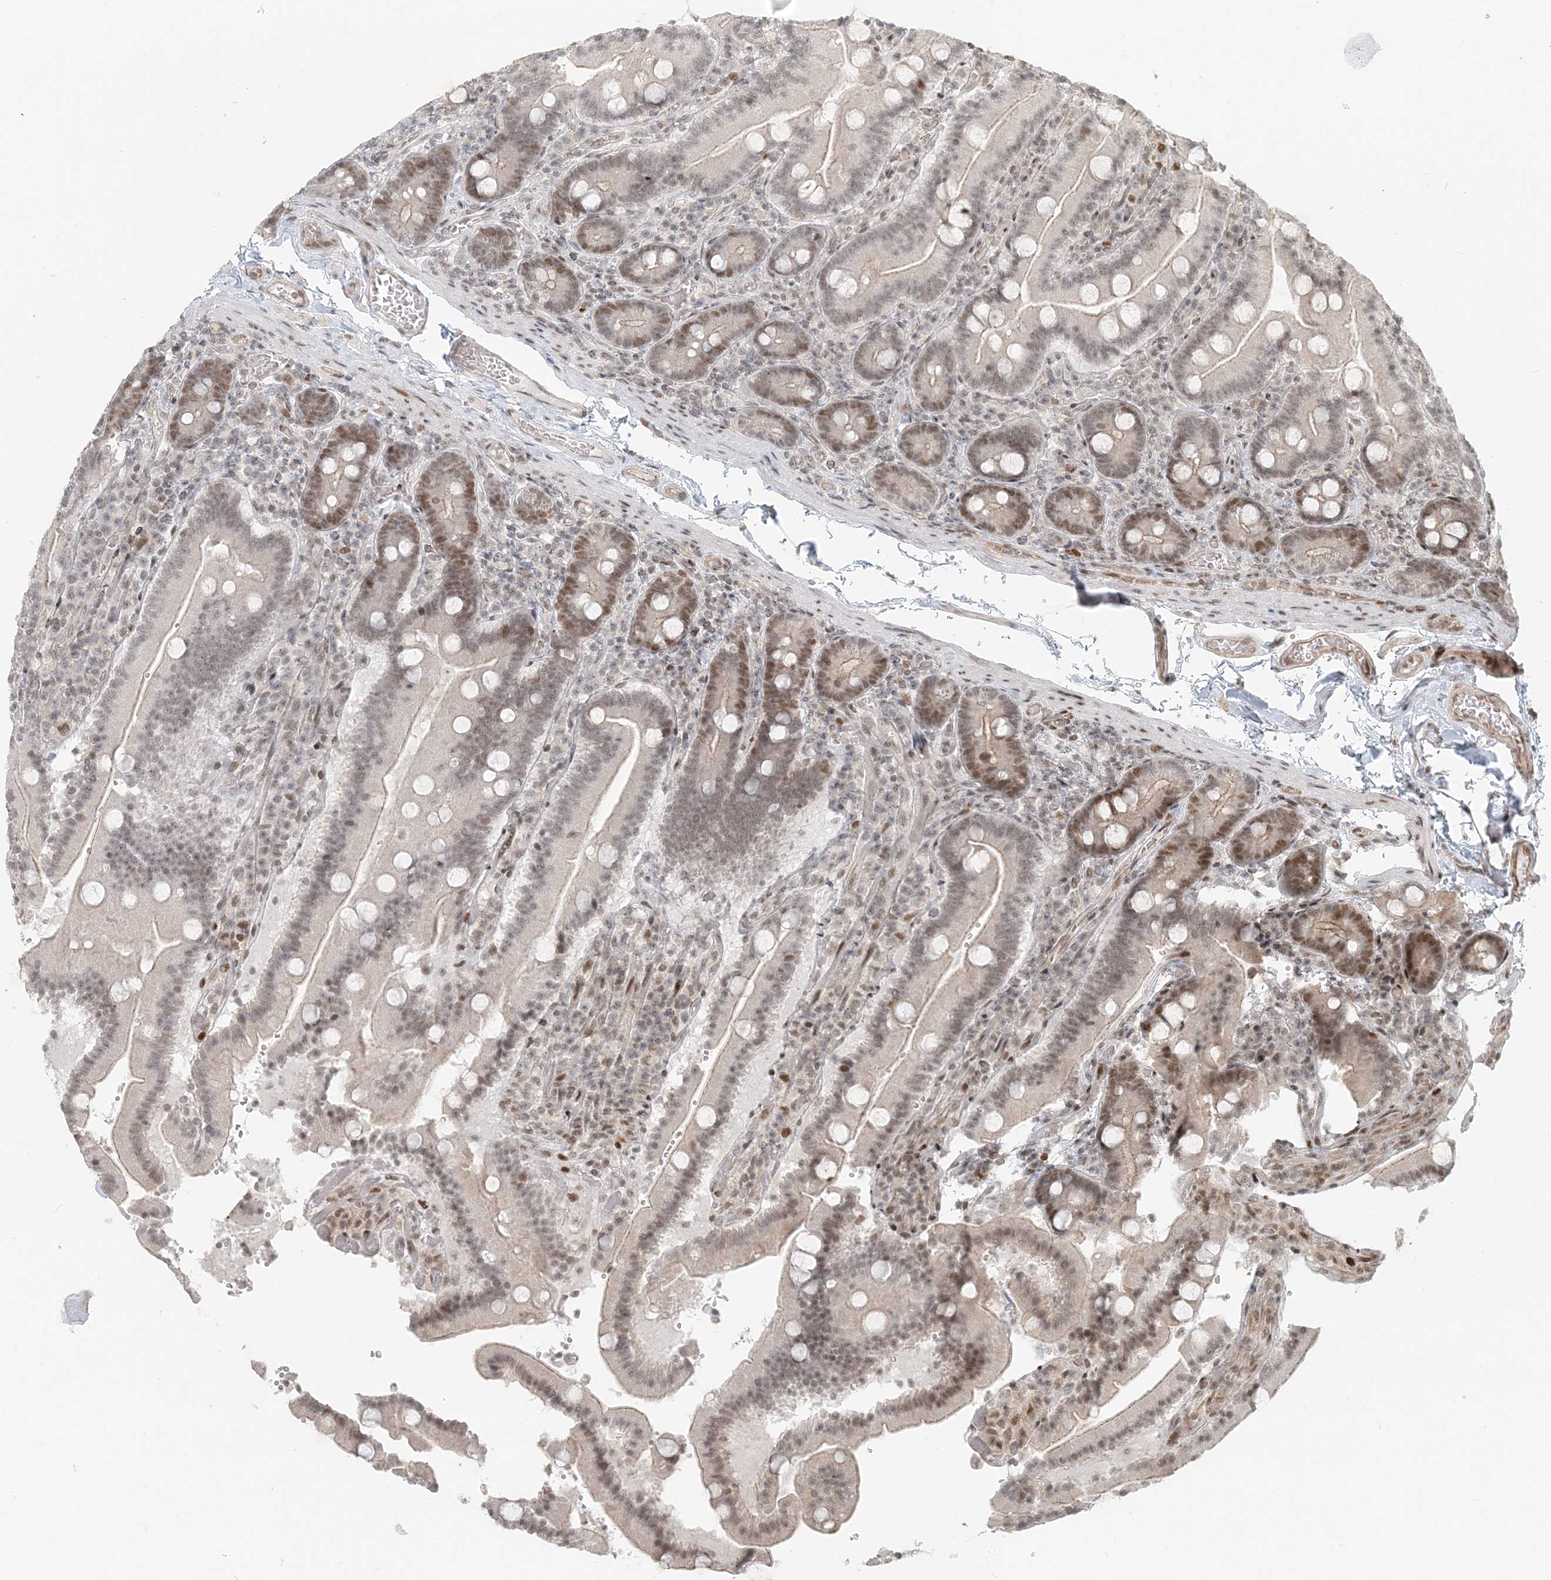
{"staining": {"intensity": "moderate", "quantity": "25%-75%", "location": "nuclear"}, "tissue": "duodenum", "cell_type": "Glandular cells", "image_type": "normal", "snomed": [{"axis": "morphology", "description": "Normal tissue, NOS"}, {"axis": "topography", "description": "Duodenum"}], "caption": "IHC staining of benign duodenum, which shows medium levels of moderate nuclear expression in approximately 25%-75% of glandular cells indicating moderate nuclear protein expression. The staining was performed using DAB (3,3'-diaminobenzidine) (brown) for protein detection and nuclei were counterstained in hematoxylin (blue).", "gene": "BAZ1B", "patient": {"sex": "female", "age": 62}}